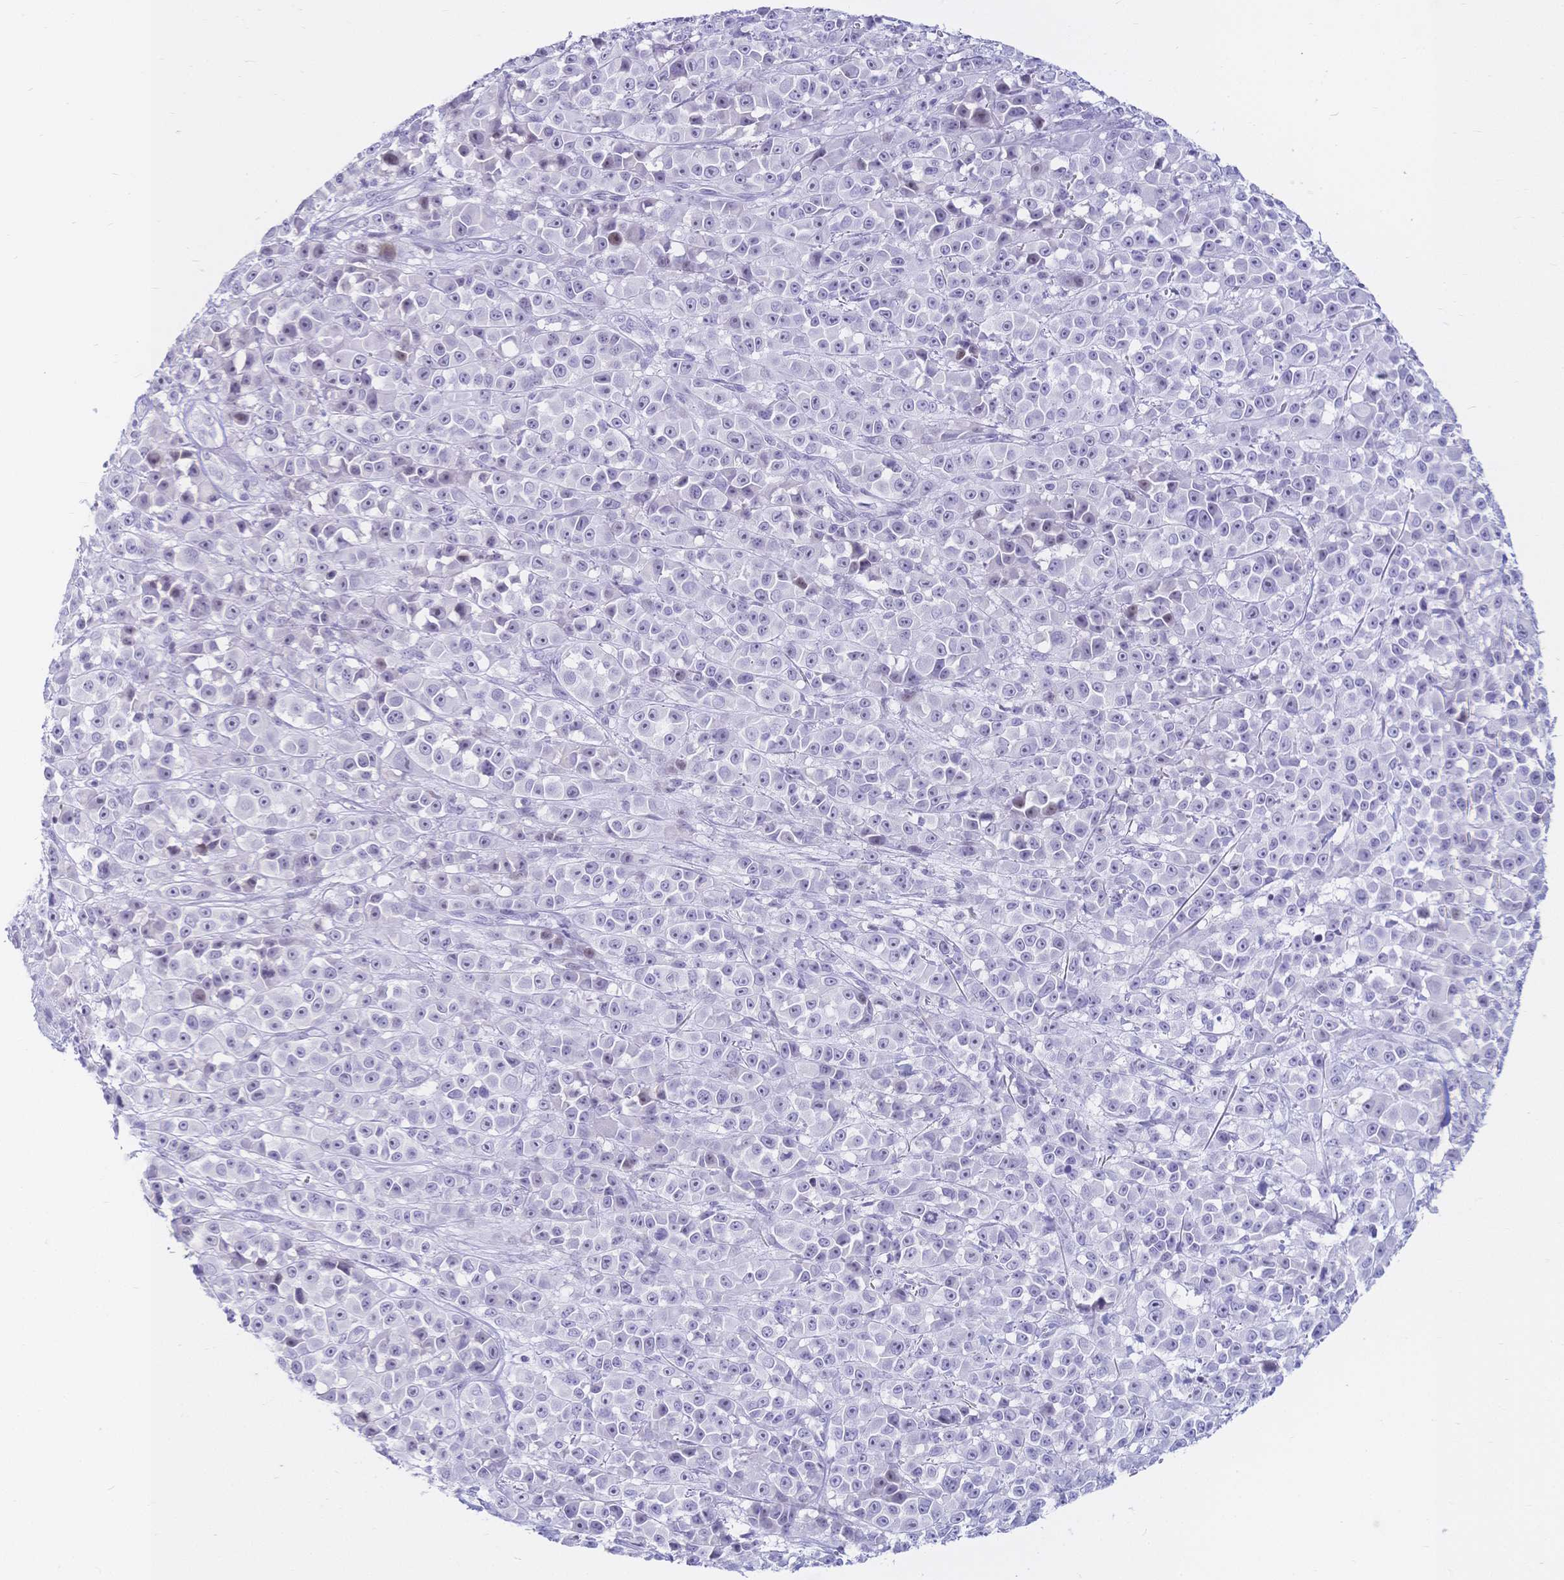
{"staining": {"intensity": "negative", "quantity": "none", "location": "none"}, "tissue": "melanoma", "cell_type": "Tumor cells", "image_type": "cancer", "snomed": [{"axis": "morphology", "description": "Malignant melanoma, NOS"}, {"axis": "topography", "description": "Skin"}, {"axis": "topography", "description": "Skin of back"}], "caption": "This histopathology image is of malignant melanoma stained with immunohistochemistry (IHC) to label a protein in brown with the nuclei are counter-stained blue. There is no staining in tumor cells.", "gene": "CR2", "patient": {"sex": "male", "age": 91}}